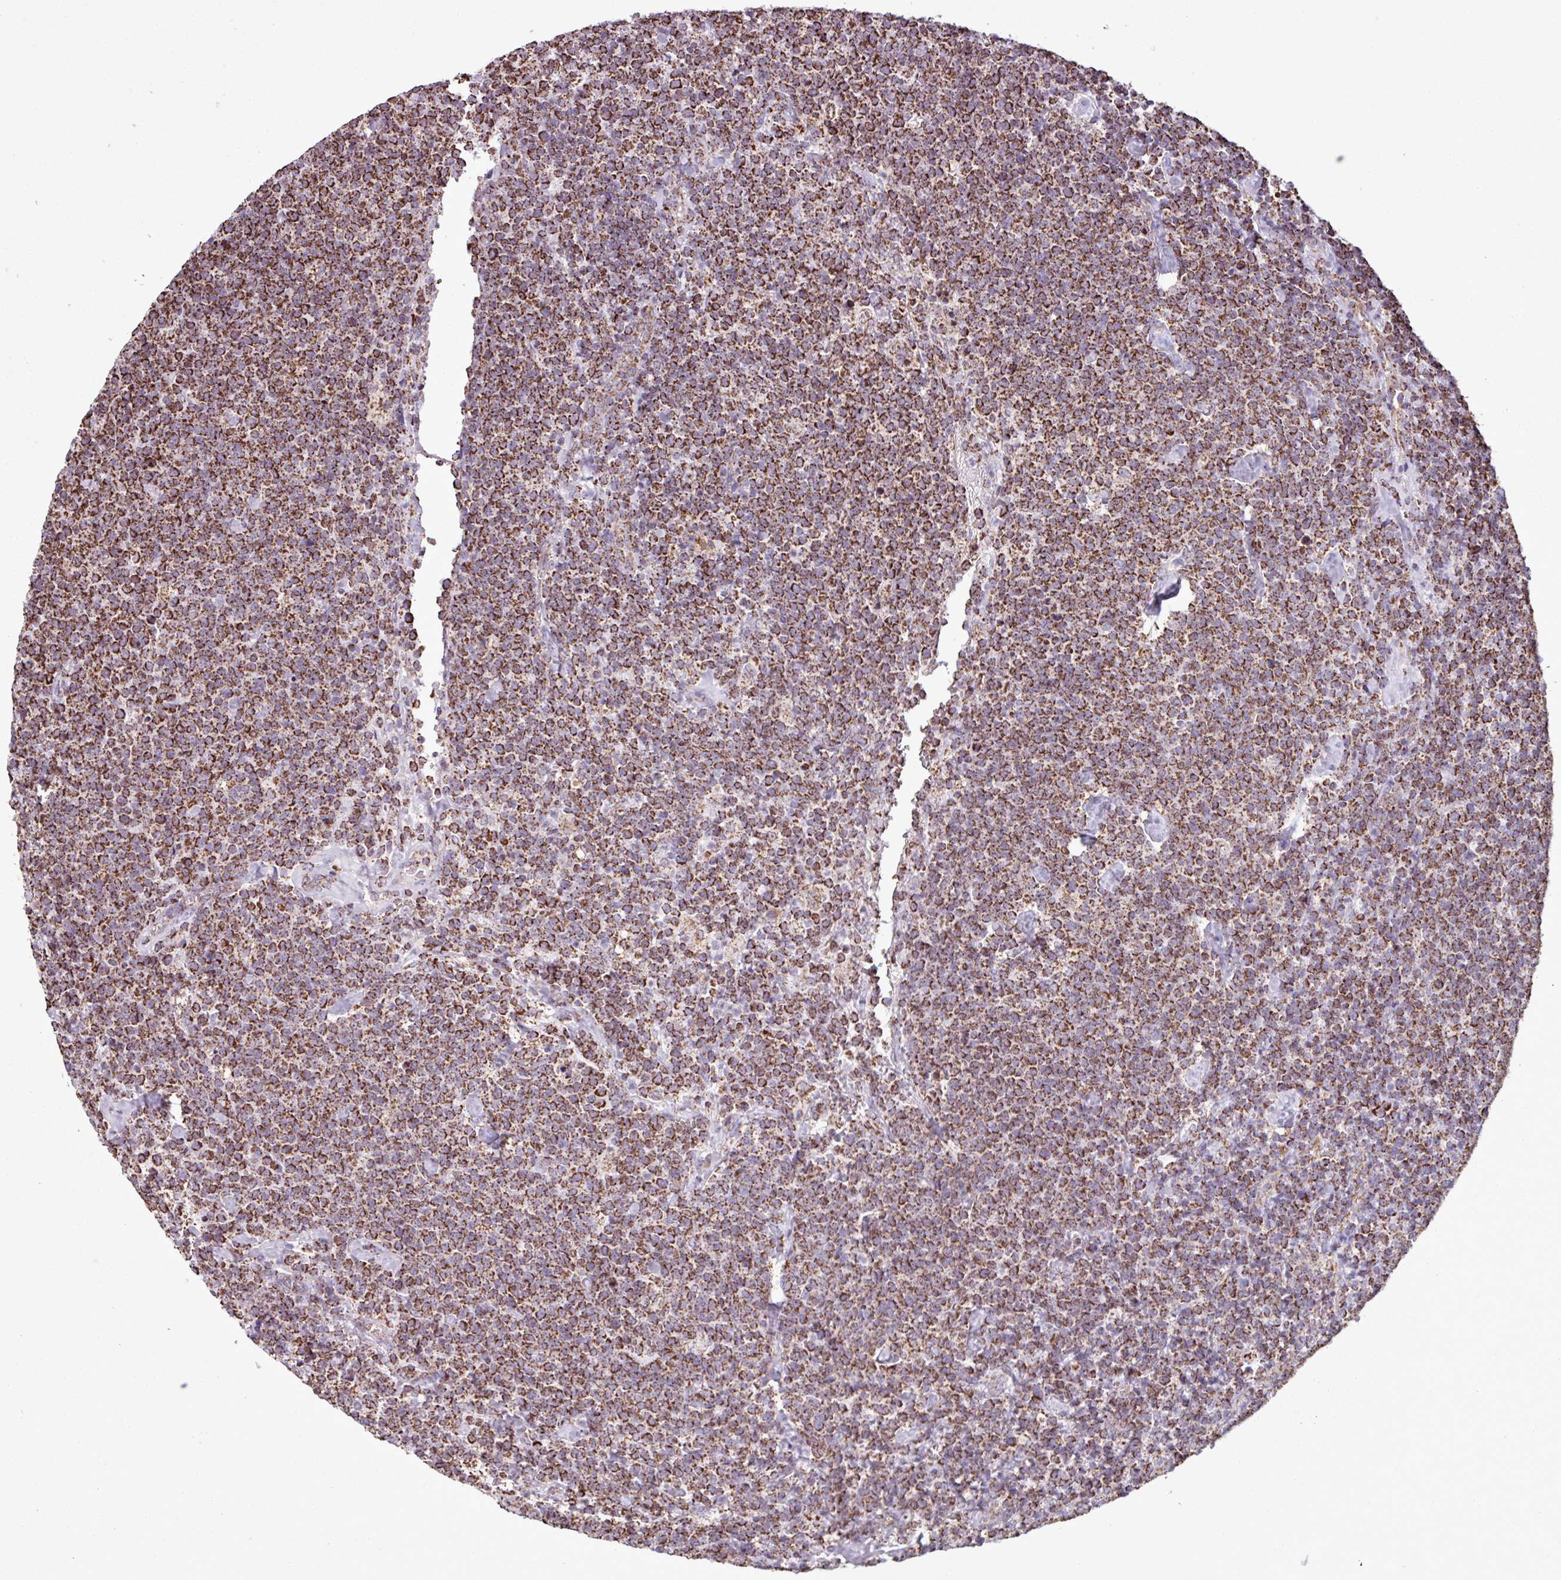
{"staining": {"intensity": "strong", "quantity": ">75%", "location": "cytoplasmic/membranous"}, "tissue": "lymphoma", "cell_type": "Tumor cells", "image_type": "cancer", "snomed": [{"axis": "morphology", "description": "Malignant lymphoma, non-Hodgkin's type, High grade"}, {"axis": "topography", "description": "Lymph node"}], "caption": "Malignant lymphoma, non-Hodgkin's type (high-grade) stained with DAB (3,3'-diaminobenzidine) immunohistochemistry shows high levels of strong cytoplasmic/membranous staining in about >75% of tumor cells.", "gene": "ALG8", "patient": {"sex": "male", "age": 61}}